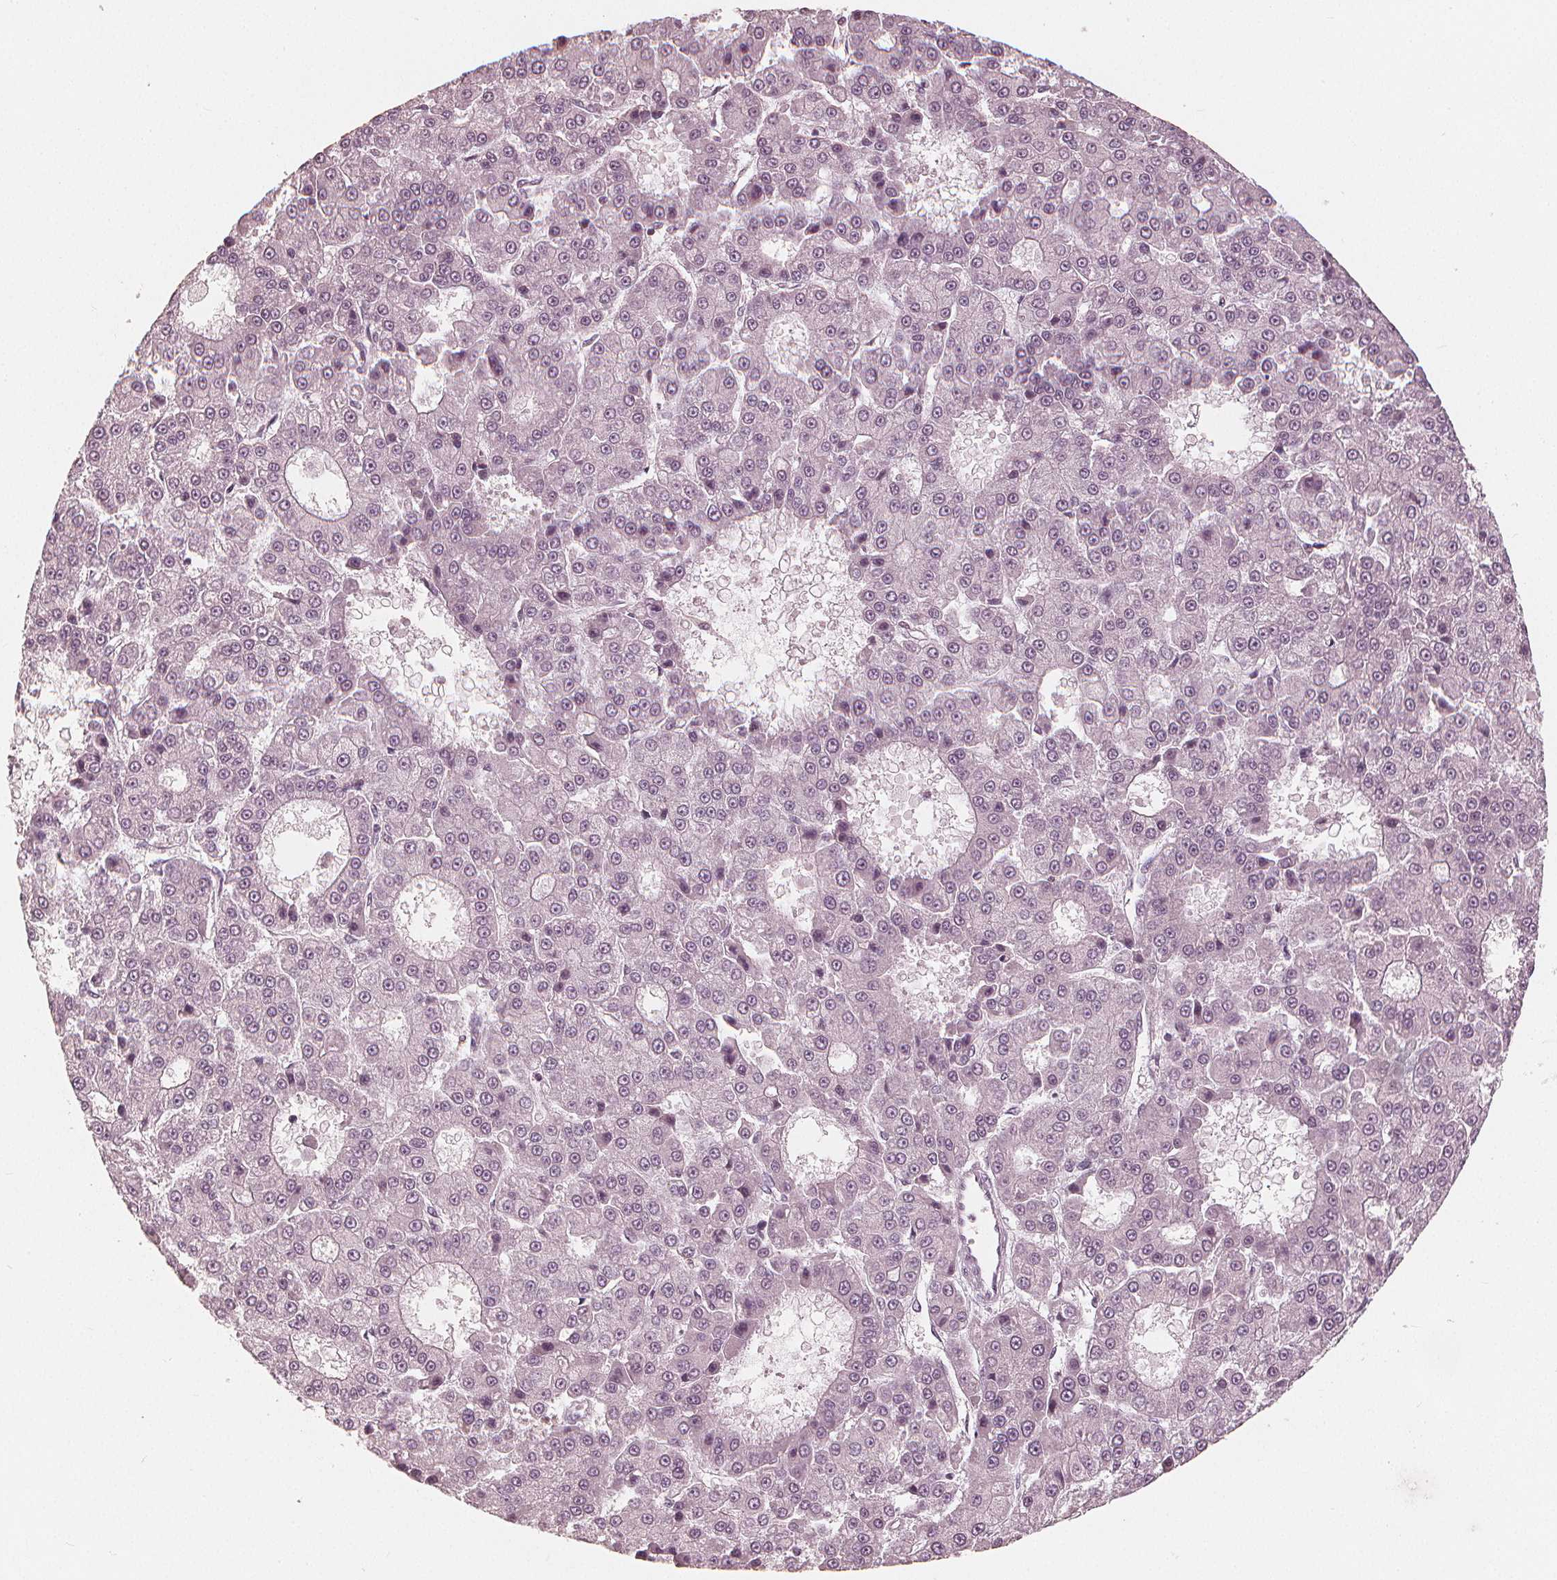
{"staining": {"intensity": "negative", "quantity": "none", "location": "none"}, "tissue": "liver cancer", "cell_type": "Tumor cells", "image_type": "cancer", "snomed": [{"axis": "morphology", "description": "Carcinoma, Hepatocellular, NOS"}, {"axis": "topography", "description": "Liver"}], "caption": "IHC histopathology image of liver hepatocellular carcinoma stained for a protein (brown), which reveals no staining in tumor cells.", "gene": "SQSTM1", "patient": {"sex": "male", "age": 70}}